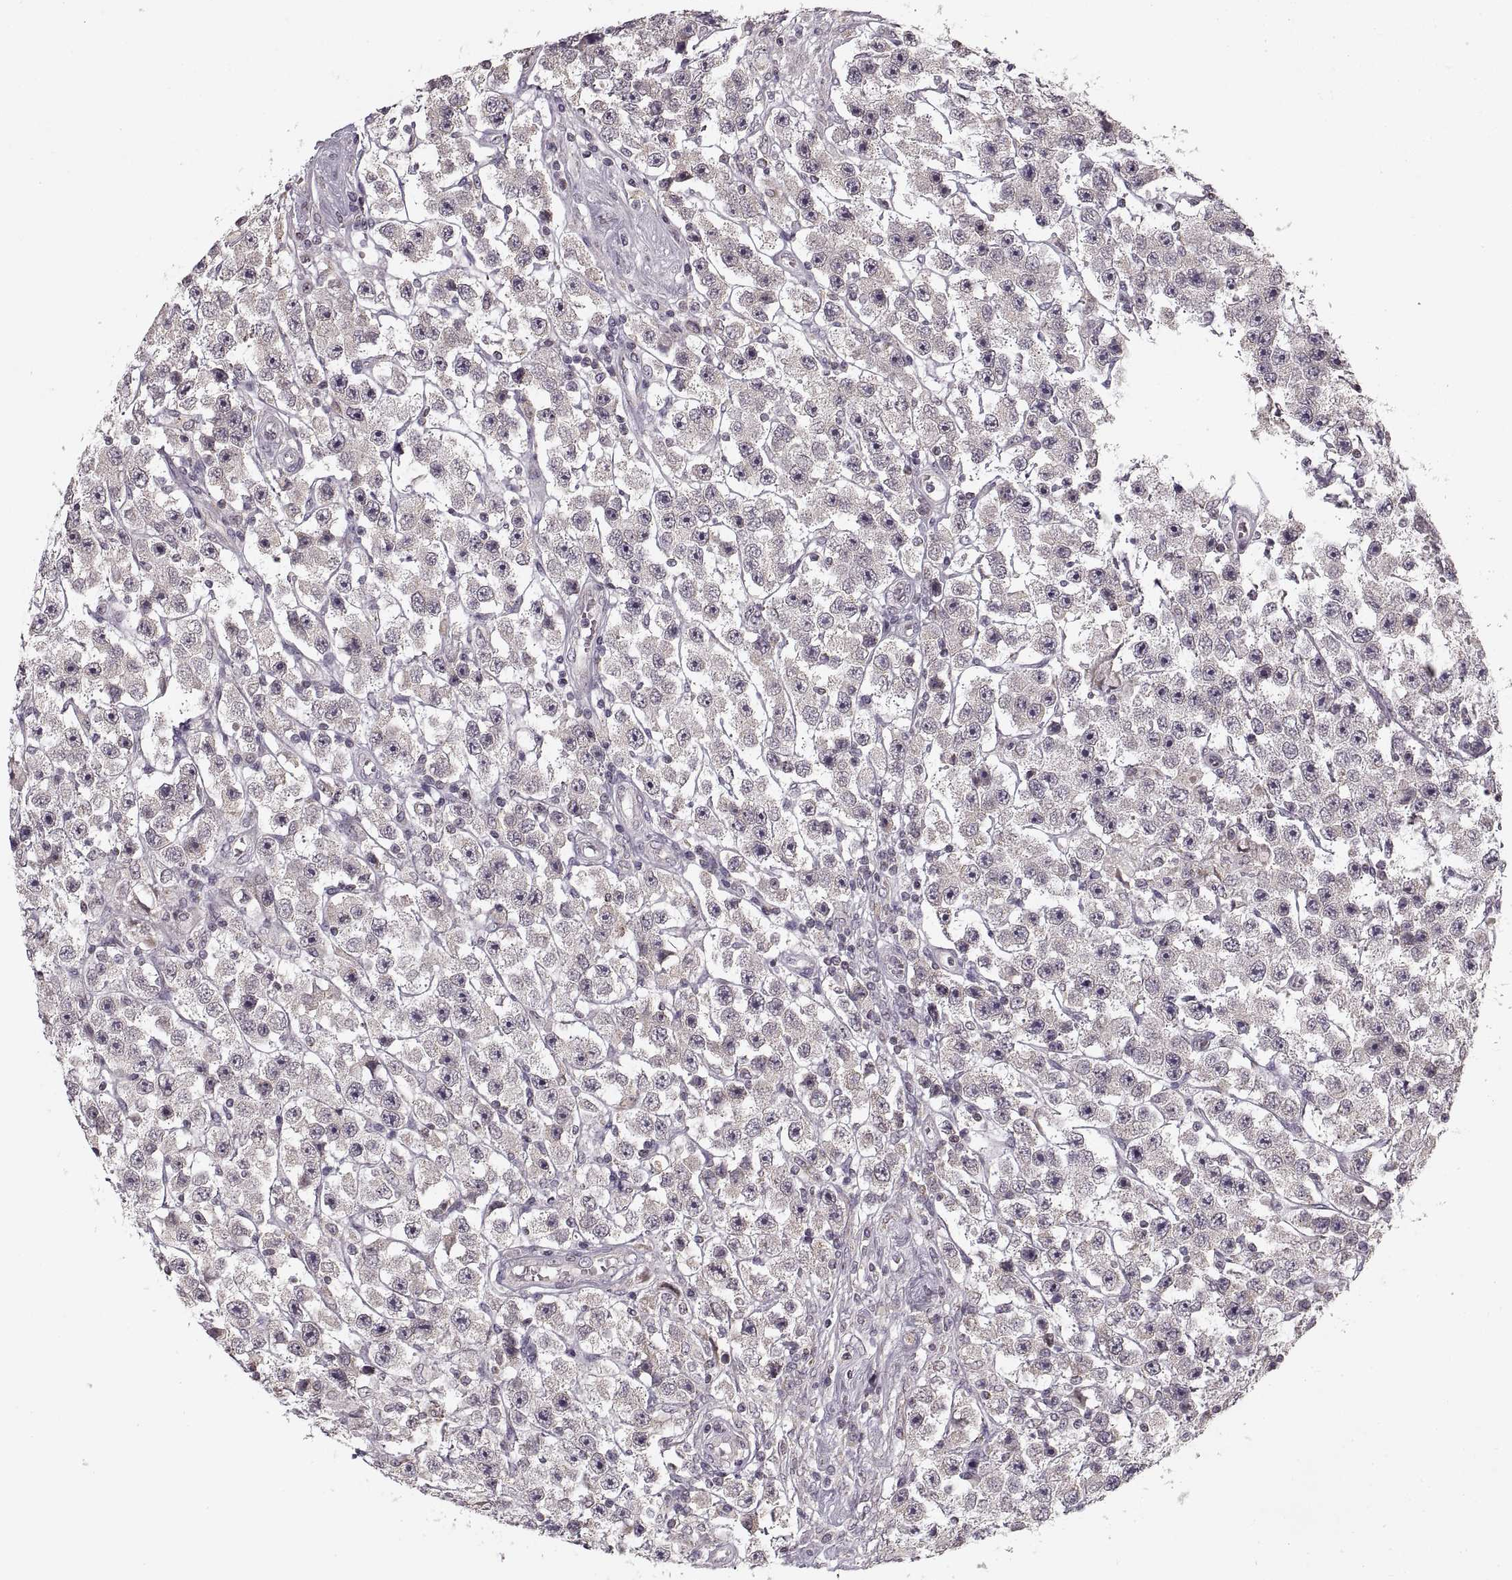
{"staining": {"intensity": "negative", "quantity": "none", "location": "none"}, "tissue": "testis cancer", "cell_type": "Tumor cells", "image_type": "cancer", "snomed": [{"axis": "morphology", "description": "Seminoma, NOS"}, {"axis": "topography", "description": "Testis"}], "caption": "Immunohistochemistry of human testis seminoma shows no positivity in tumor cells. (Brightfield microscopy of DAB immunohistochemistry at high magnification).", "gene": "ASIC3", "patient": {"sex": "male", "age": 45}}